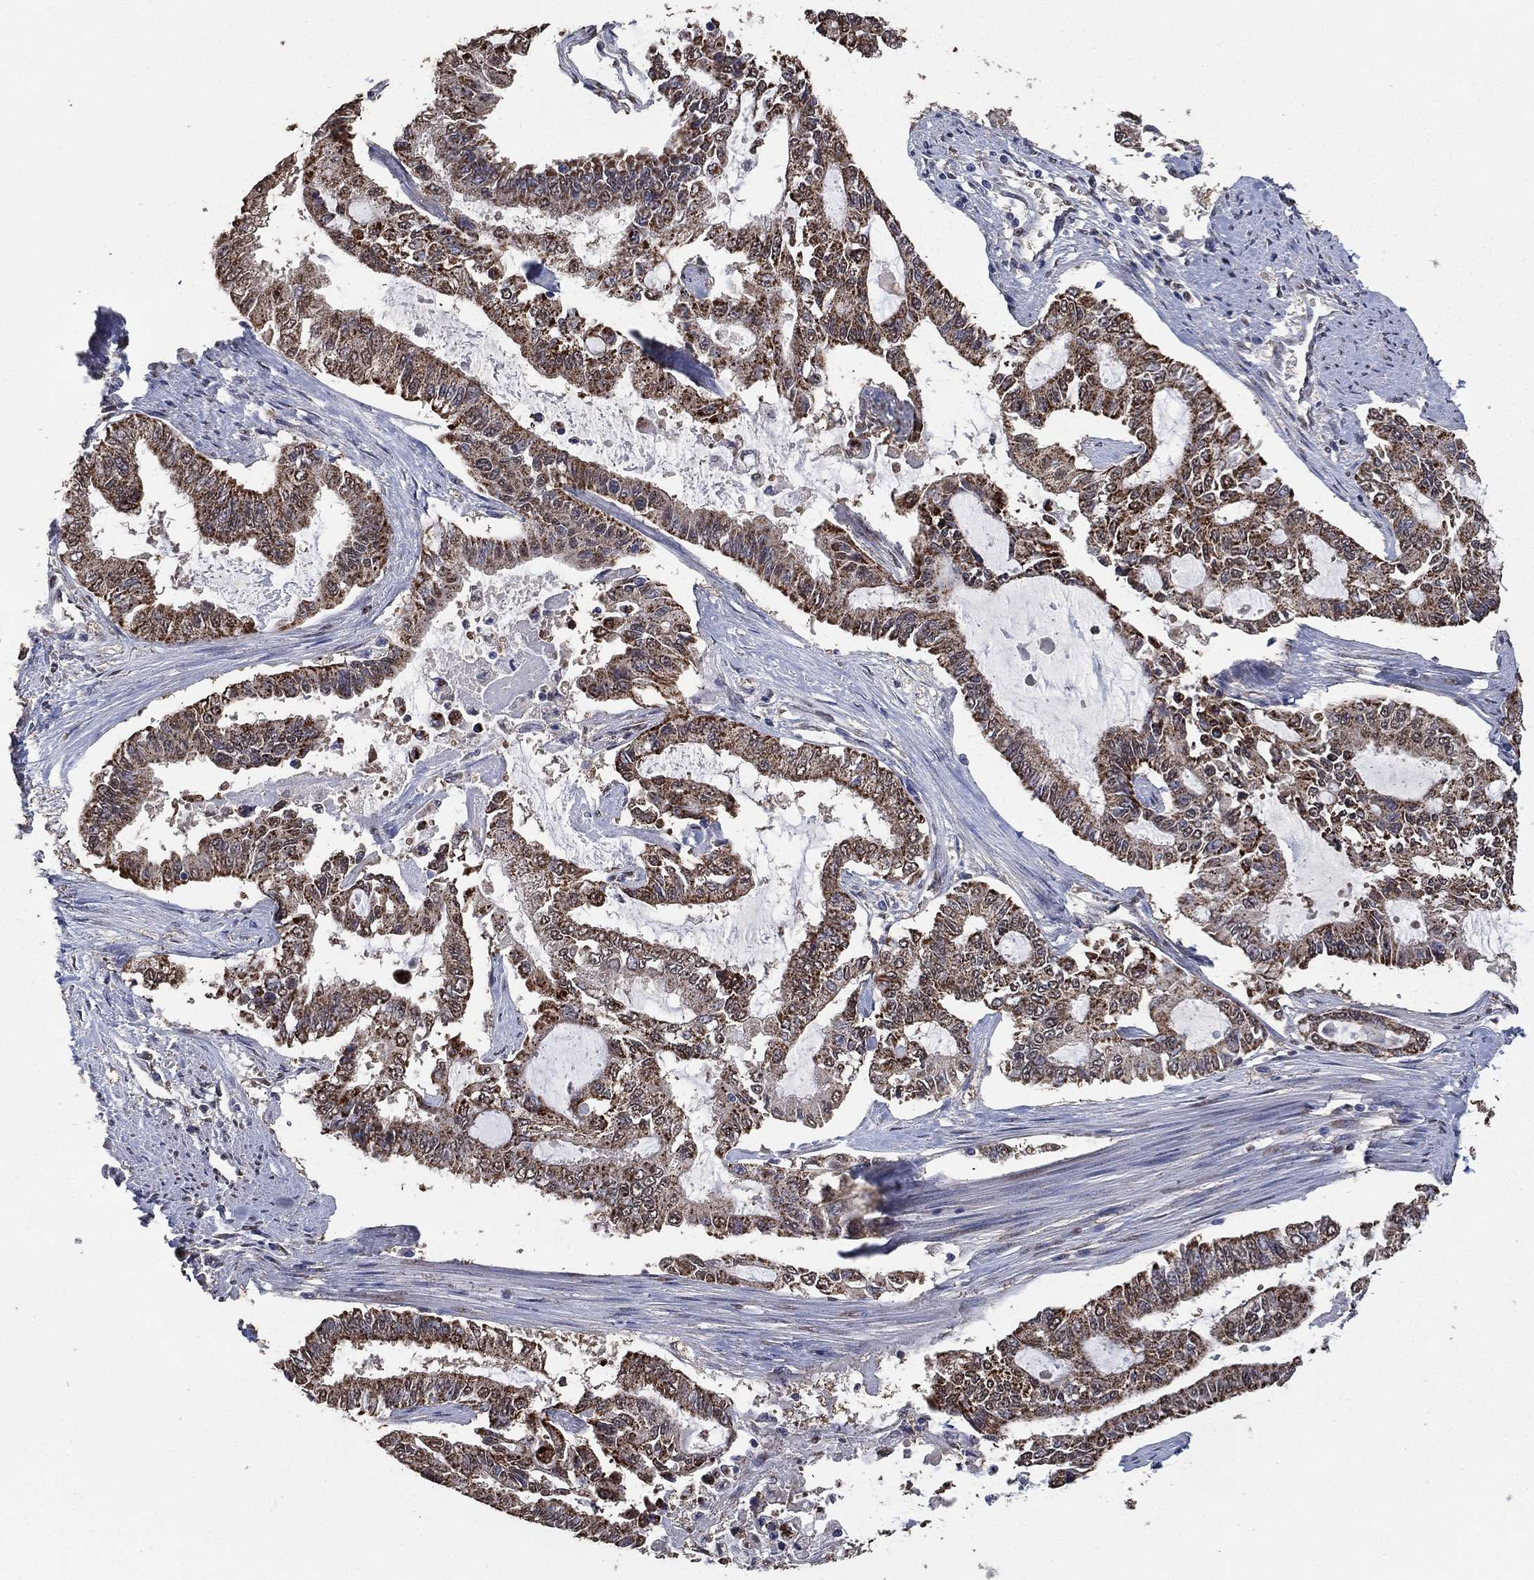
{"staining": {"intensity": "moderate", "quantity": "25%-75%", "location": "cytoplasmic/membranous"}, "tissue": "endometrial cancer", "cell_type": "Tumor cells", "image_type": "cancer", "snomed": [{"axis": "morphology", "description": "Adenocarcinoma, NOS"}, {"axis": "topography", "description": "Uterus"}], "caption": "Approximately 25%-75% of tumor cells in human endometrial adenocarcinoma reveal moderate cytoplasmic/membranous protein expression as visualized by brown immunohistochemical staining.", "gene": "ALDH7A1", "patient": {"sex": "female", "age": 59}}